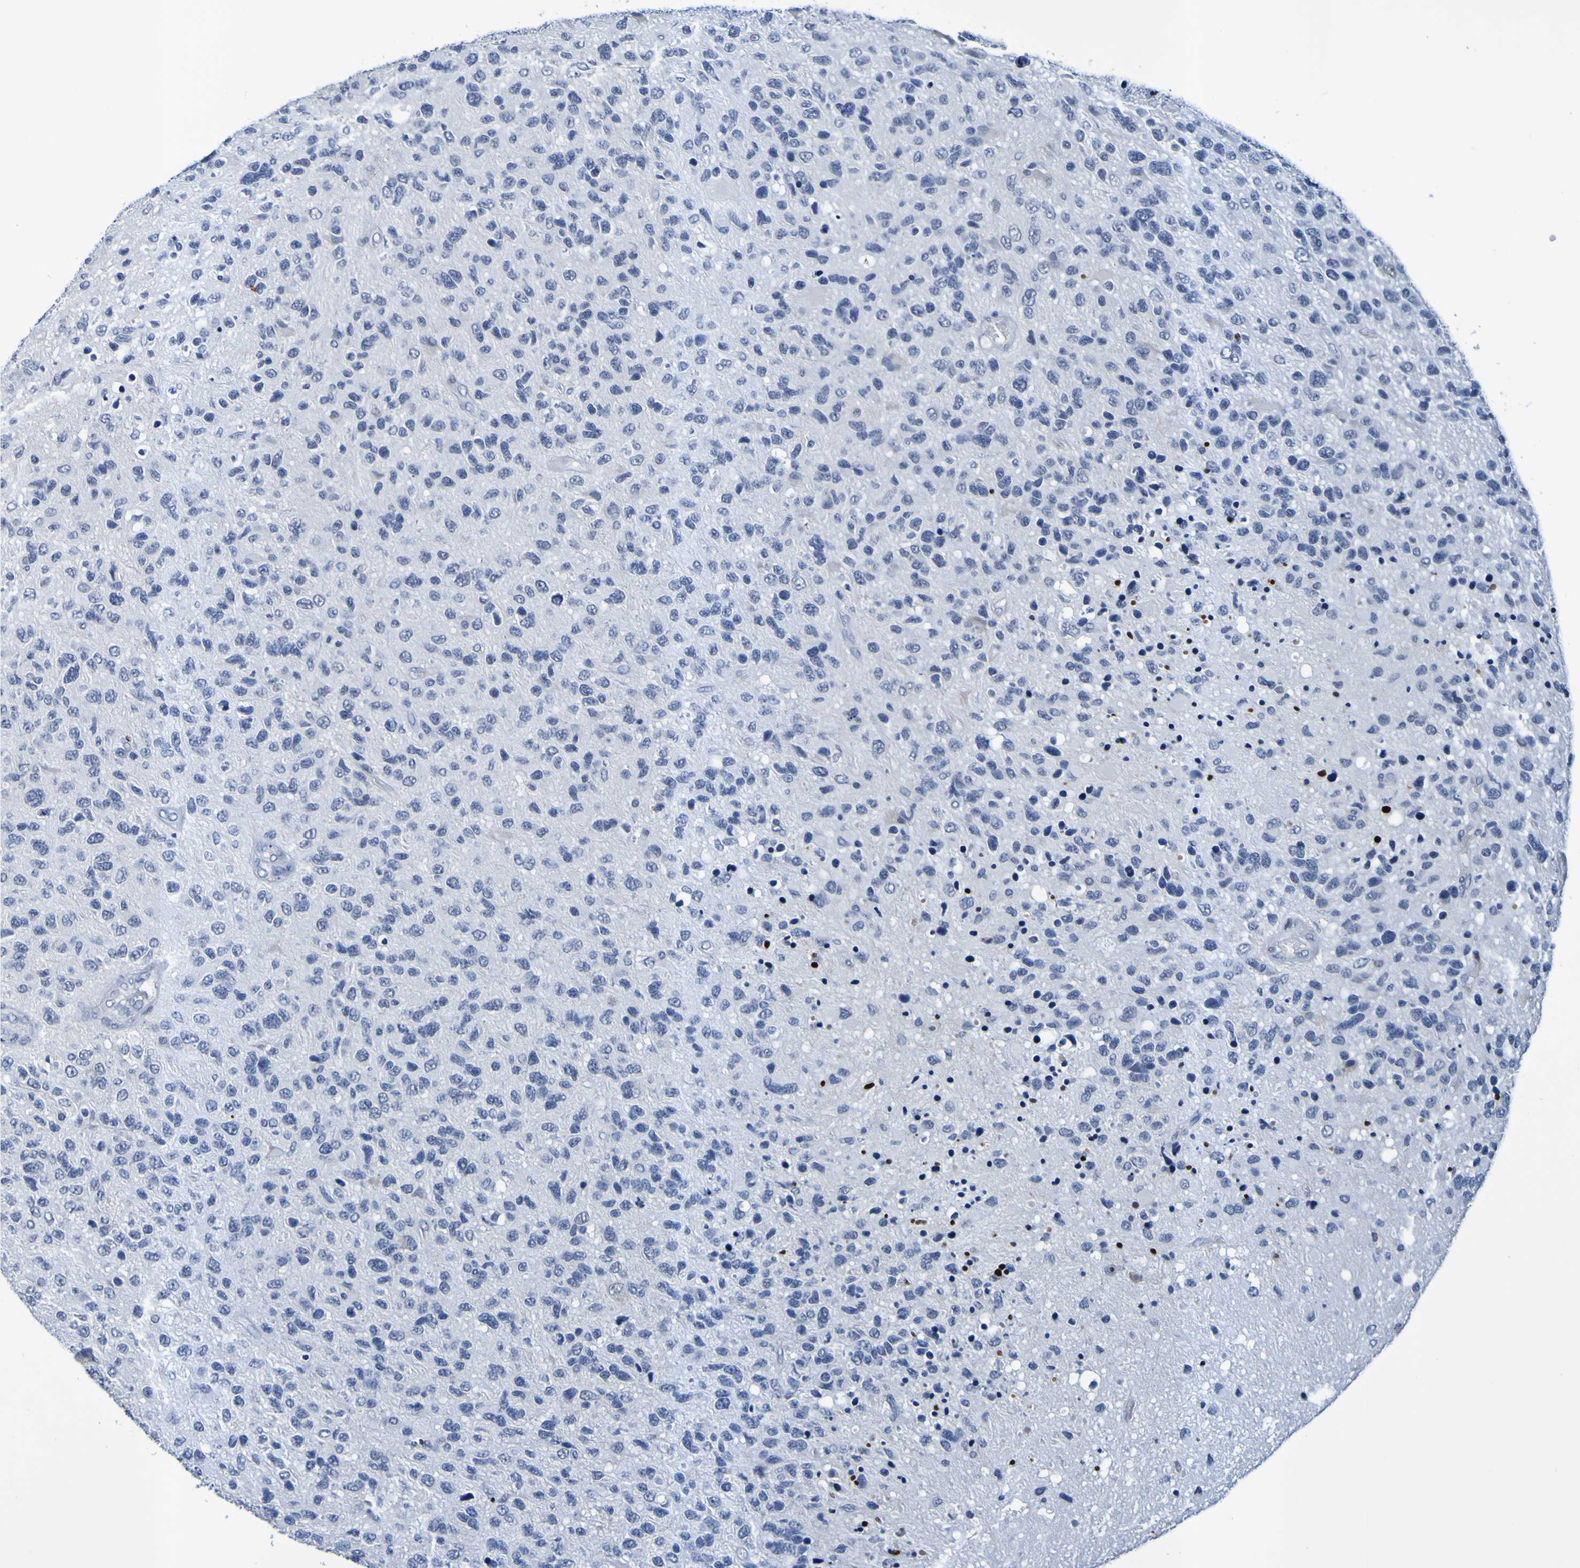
{"staining": {"intensity": "negative", "quantity": "none", "location": "none"}, "tissue": "glioma", "cell_type": "Tumor cells", "image_type": "cancer", "snomed": [{"axis": "morphology", "description": "Glioma, malignant, High grade"}, {"axis": "topography", "description": "Brain"}], "caption": "Immunohistochemistry of glioma shows no expression in tumor cells.", "gene": "VMA21", "patient": {"sex": "female", "age": 58}}